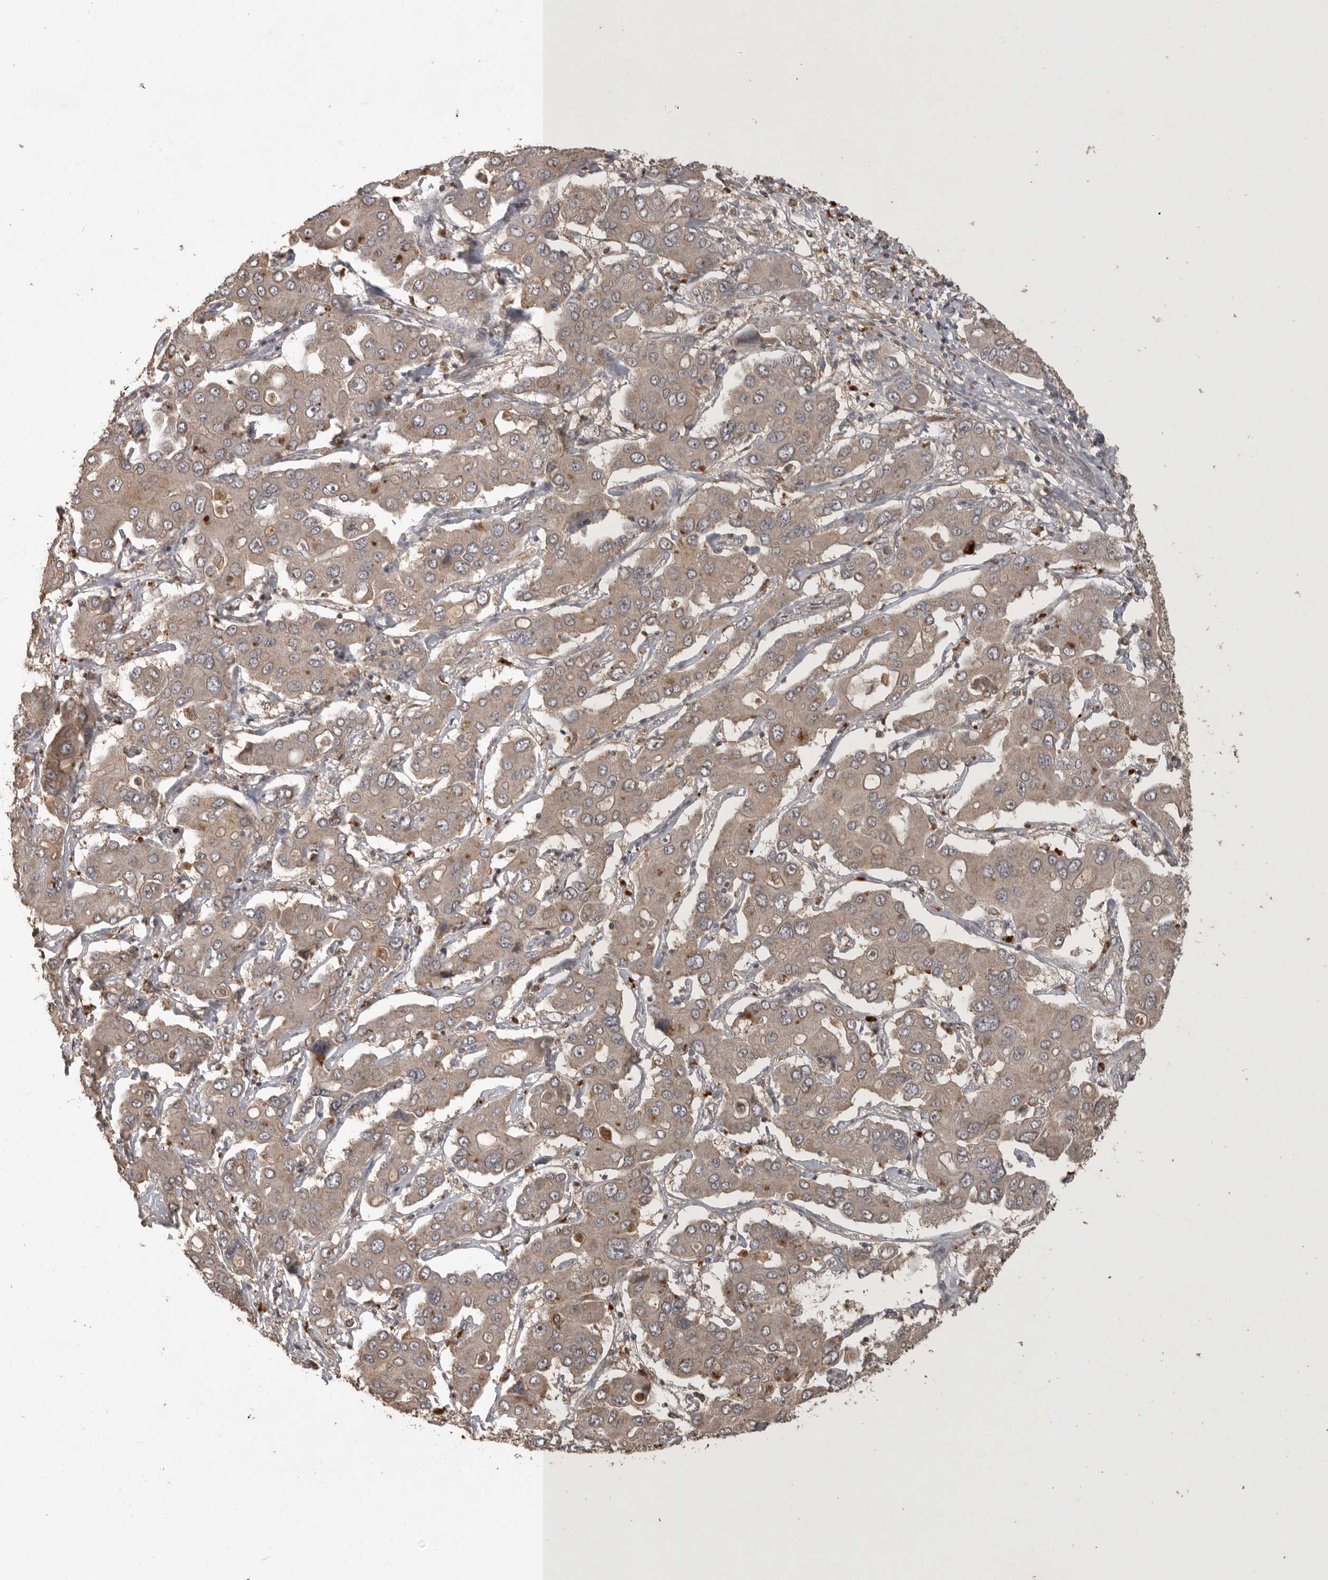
{"staining": {"intensity": "weak", "quantity": ">75%", "location": "cytoplasmic/membranous"}, "tissue": "liver cancer", "cell_type": "Tumor cells", "image_type": "cancer", "snomed": [{"axis": "morphology", "description": "Cholangiocarcinoma"}, {"axis": "topography", "description": "Liver"}], "caption": "Liver cancer stained with a brown dye shows weak cytoplasmic/membranous positive positivity in approximately >75% of tumor cells.", "gene": "ADAMTS4", "patient": {"sex": "male", "age": 67}}